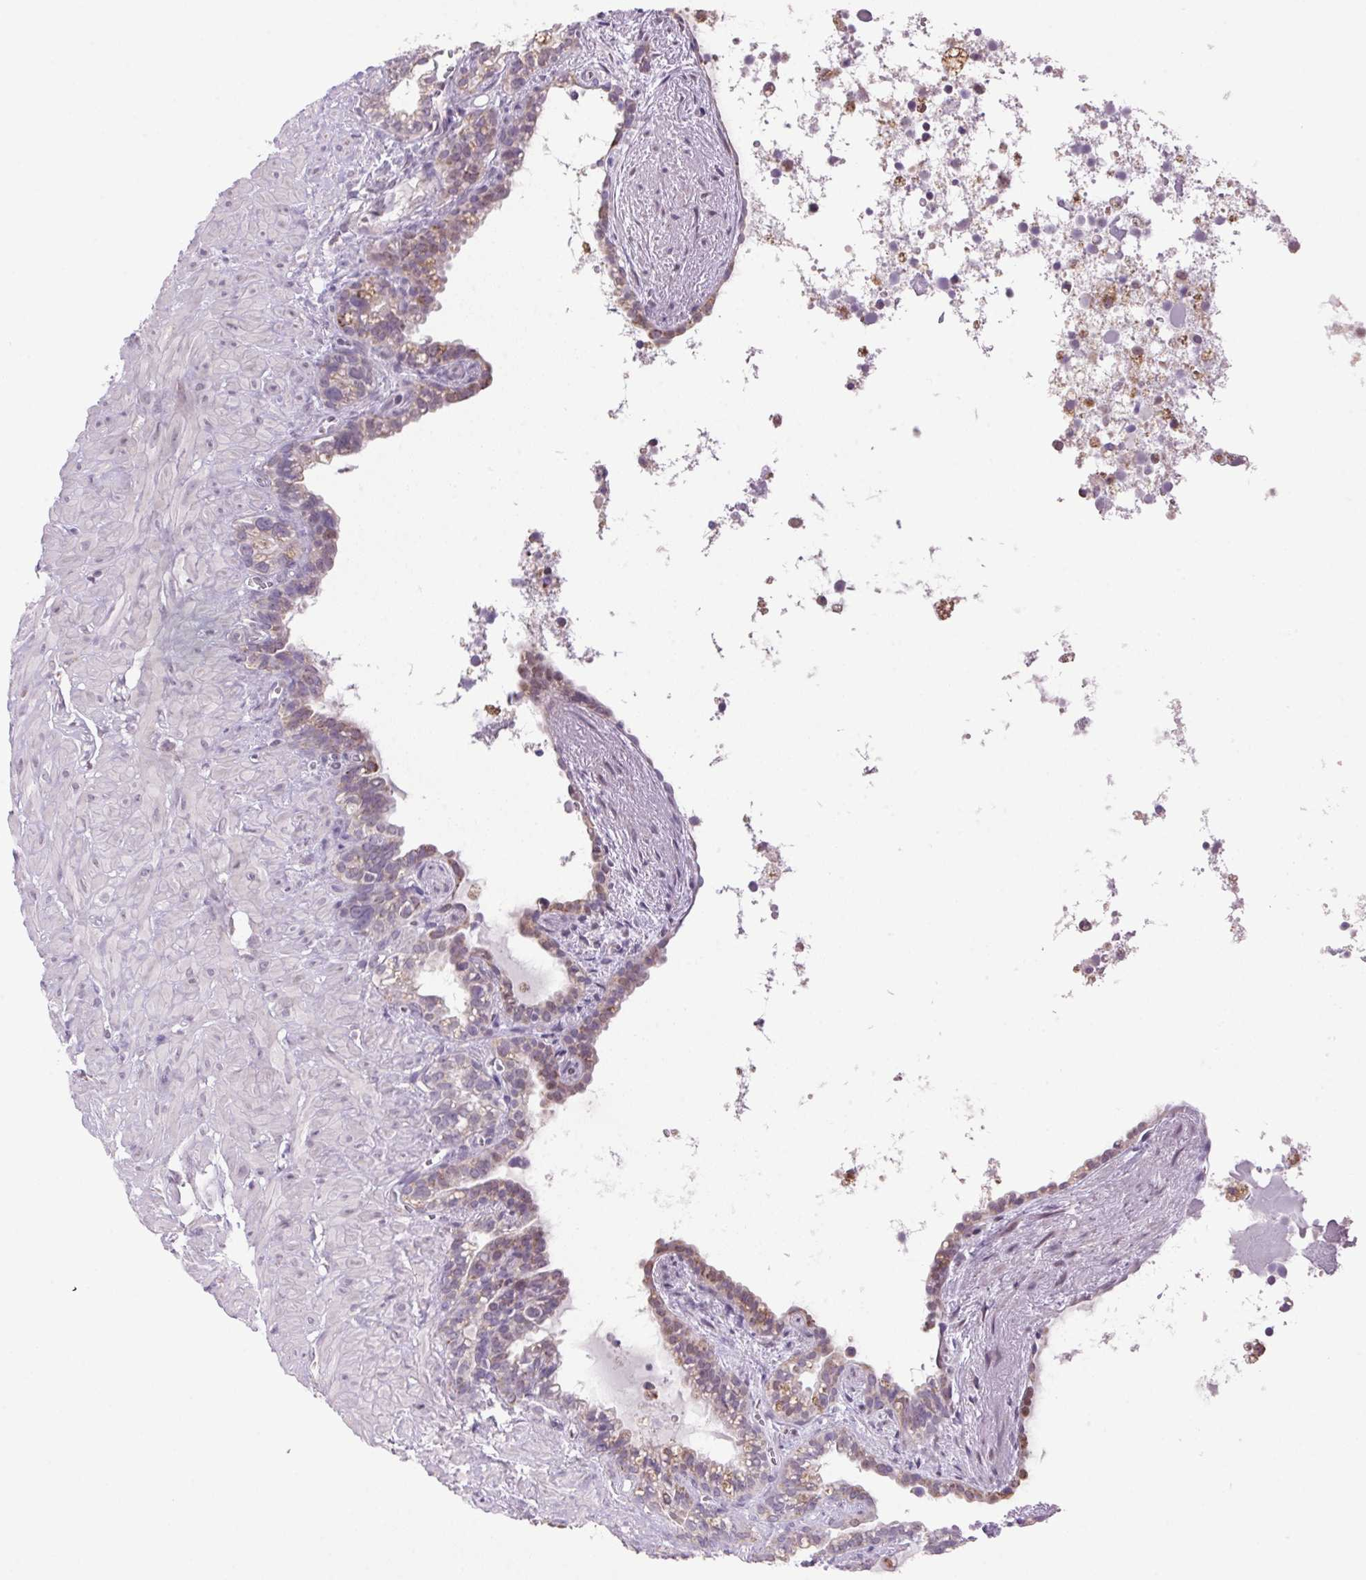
{"staining": {"intensity": "weak", "quantity": "<25%", "location": "cytoplasmic/membranous"}, "tissue": "seminal vesicle", "cell_type": "Glandular cells", "image_type": "normal", "snomed": [{"axis": "morphology", "description": "Normal tissue, NOS"}, {"axis": "topography", "description": "Seminal veicle"}], "caption": "This is a histopathology image of immunohistochemistry (IHC) staining of unremarkable seminal vesicle, which shows no expression in glandular cells. (Brightfield microscopy of DAB (3,3'-diaminobenzidine) IHC at high magnification).", "gene": "AKR1E2", "patient": {"sex": "male", "age": 76}}